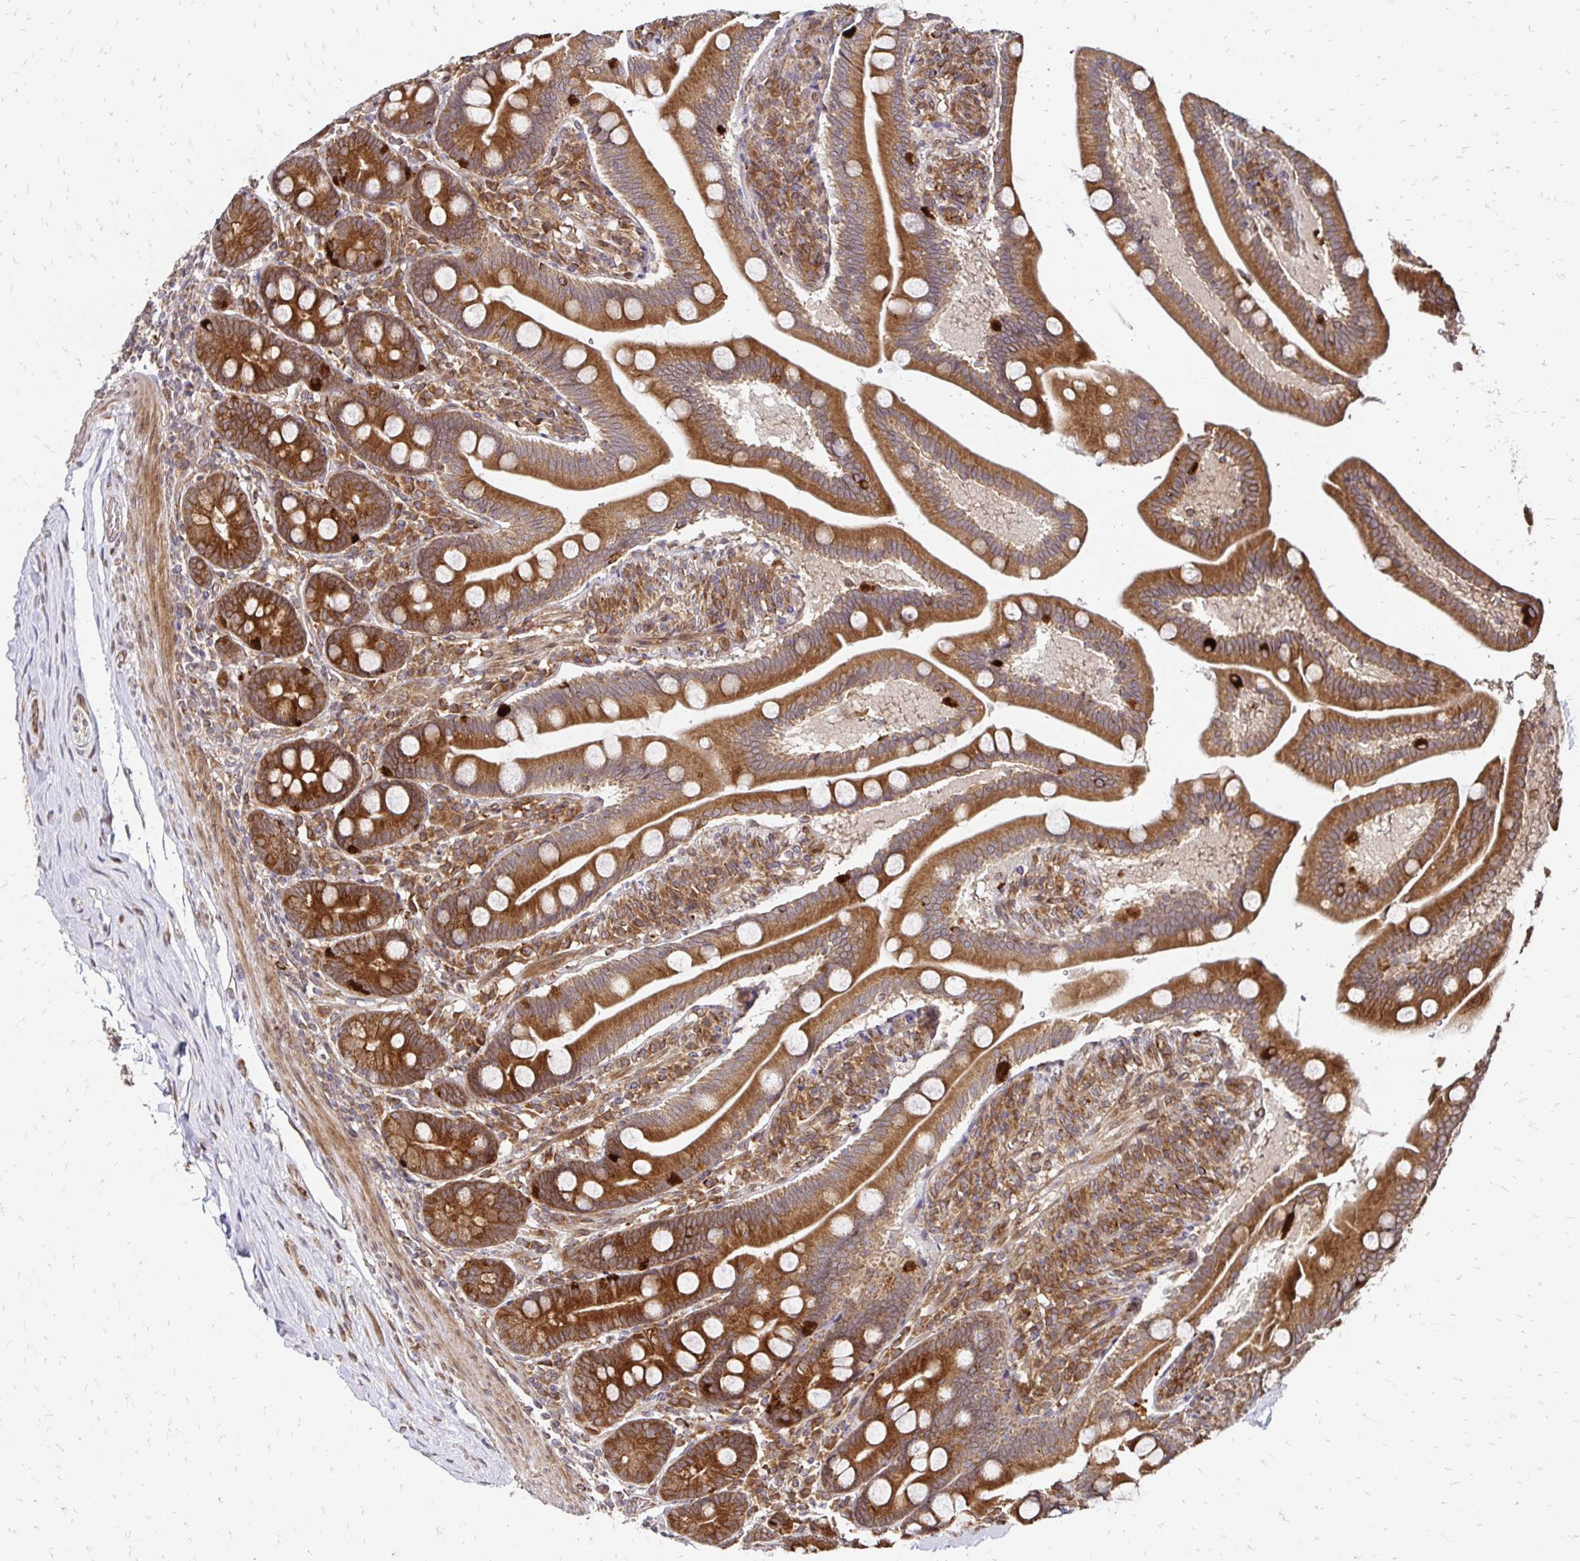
{"staining": {"intensity": "strong", "quantity": ">75%", "location": "cytoplasmic/membranous"}, "tissue": "duodenum", "cell_type": "Glandular cells", "image_type": "normal", "snomed": [{"axis": "morphology", "description": "Normal tissue, NOS"}, {"axis": "topography", "description": "Duodenum"}], "caption": "Immunohistochemical staining of unremarkable duodenum shows strong cytoplasmic/membranous protein expression in approximately >75% of glandular cells. Nuclei are stained in blue.", "gene": "ZW10", "patient": {"sex": "female", "age": 67}}